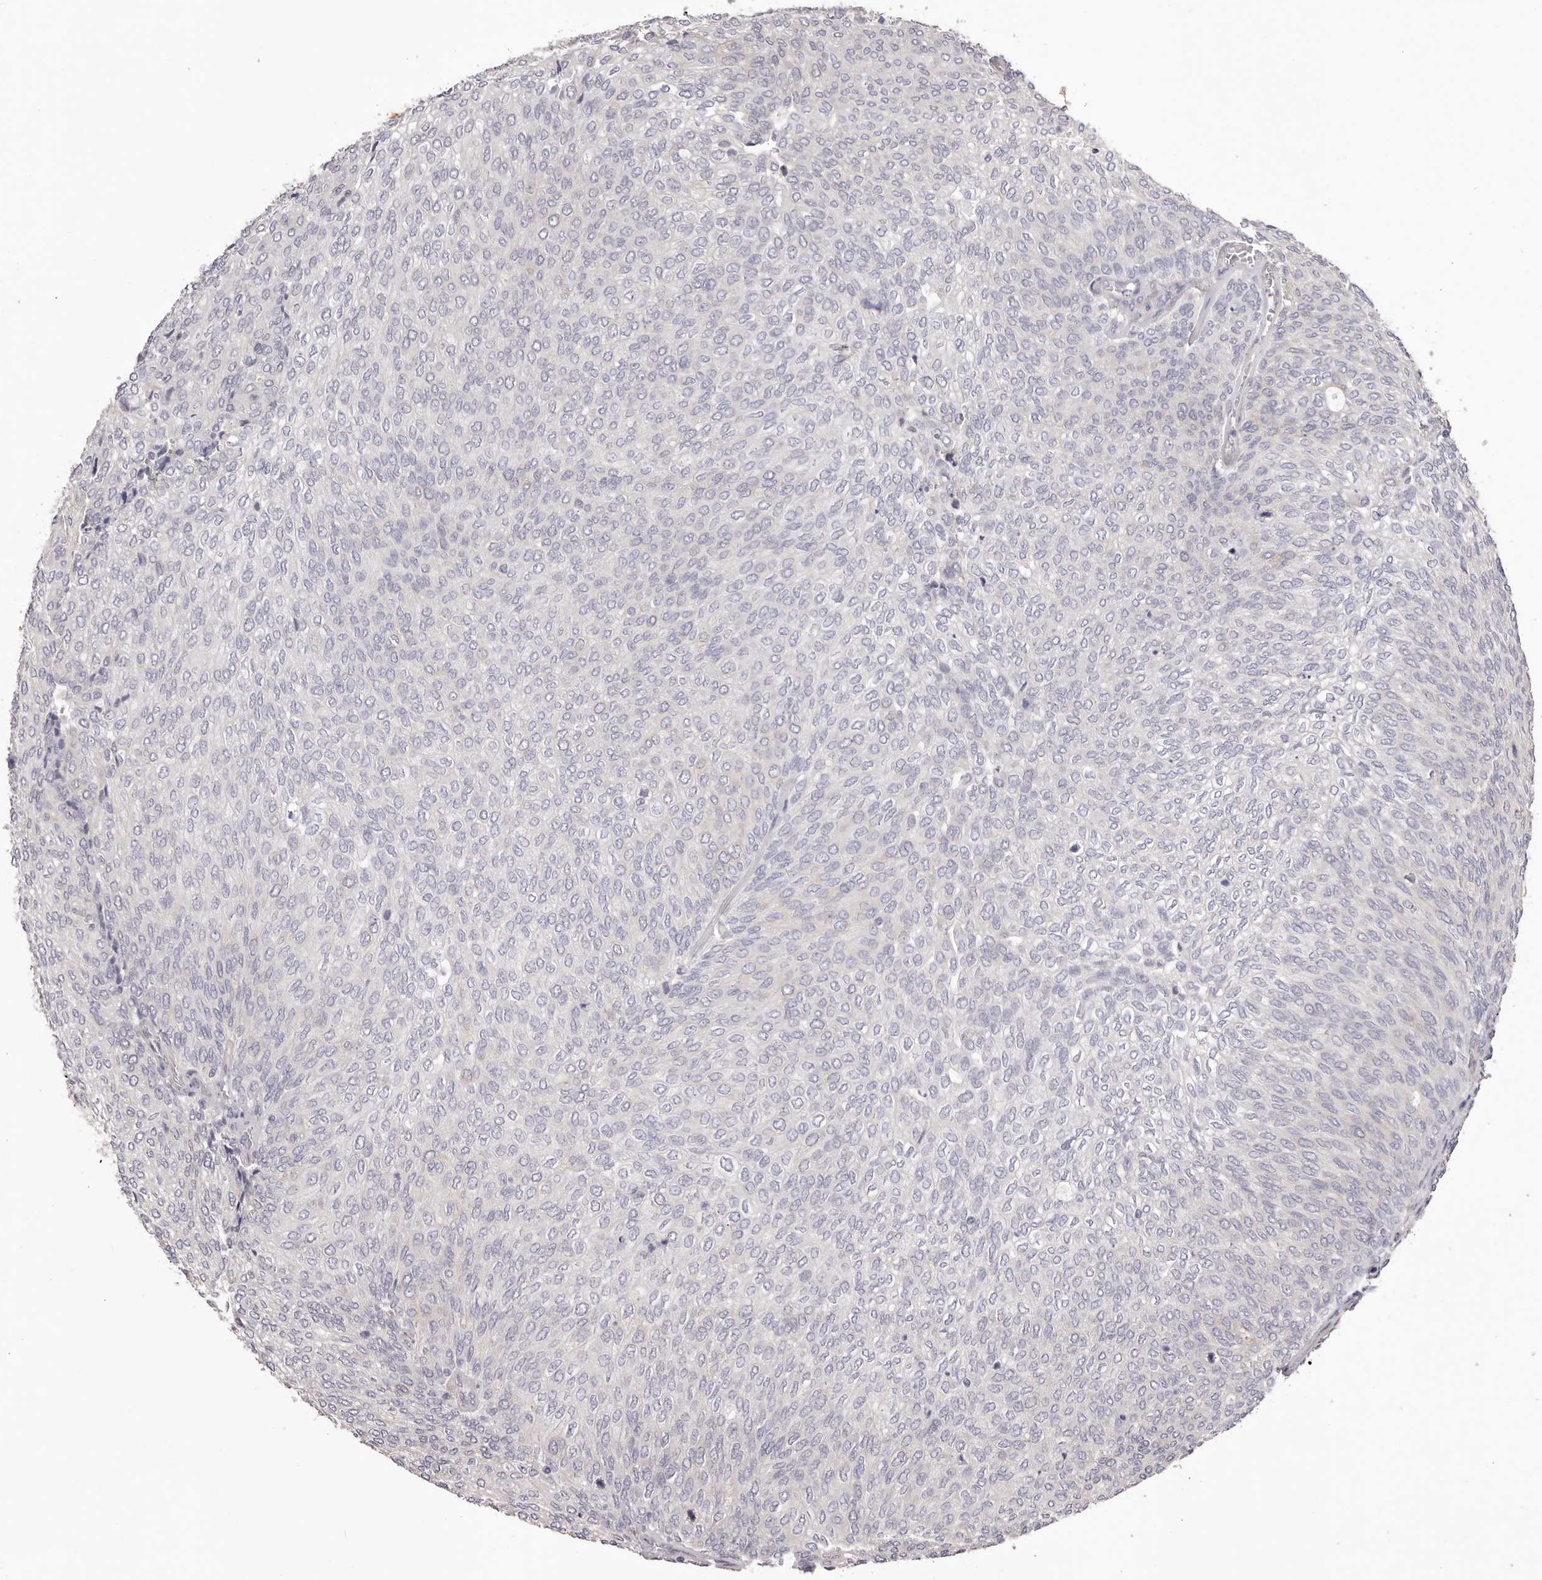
{"staining": {"intensity": "negative", "quantity": "none", "location": "none"}, "tissue": "urothelial cancer", "cell_type": "Tumor cells", "image_type": "cancer", "snomed": [{"axis": "morphology", "description": "Urothelial carcinoma, Low grade"}, {"axis": "topography", "description": "Urinary bladder"}], "caption": "A high-resolution histopathology image shows immunohistochemistry staining of low-grade urothelial carcinoma, which shows no significant staining in tumor cells. (DAB IHC, high magnification).", "gene": "PNRC1", "patient": {"sex": "female", "age": 79}}